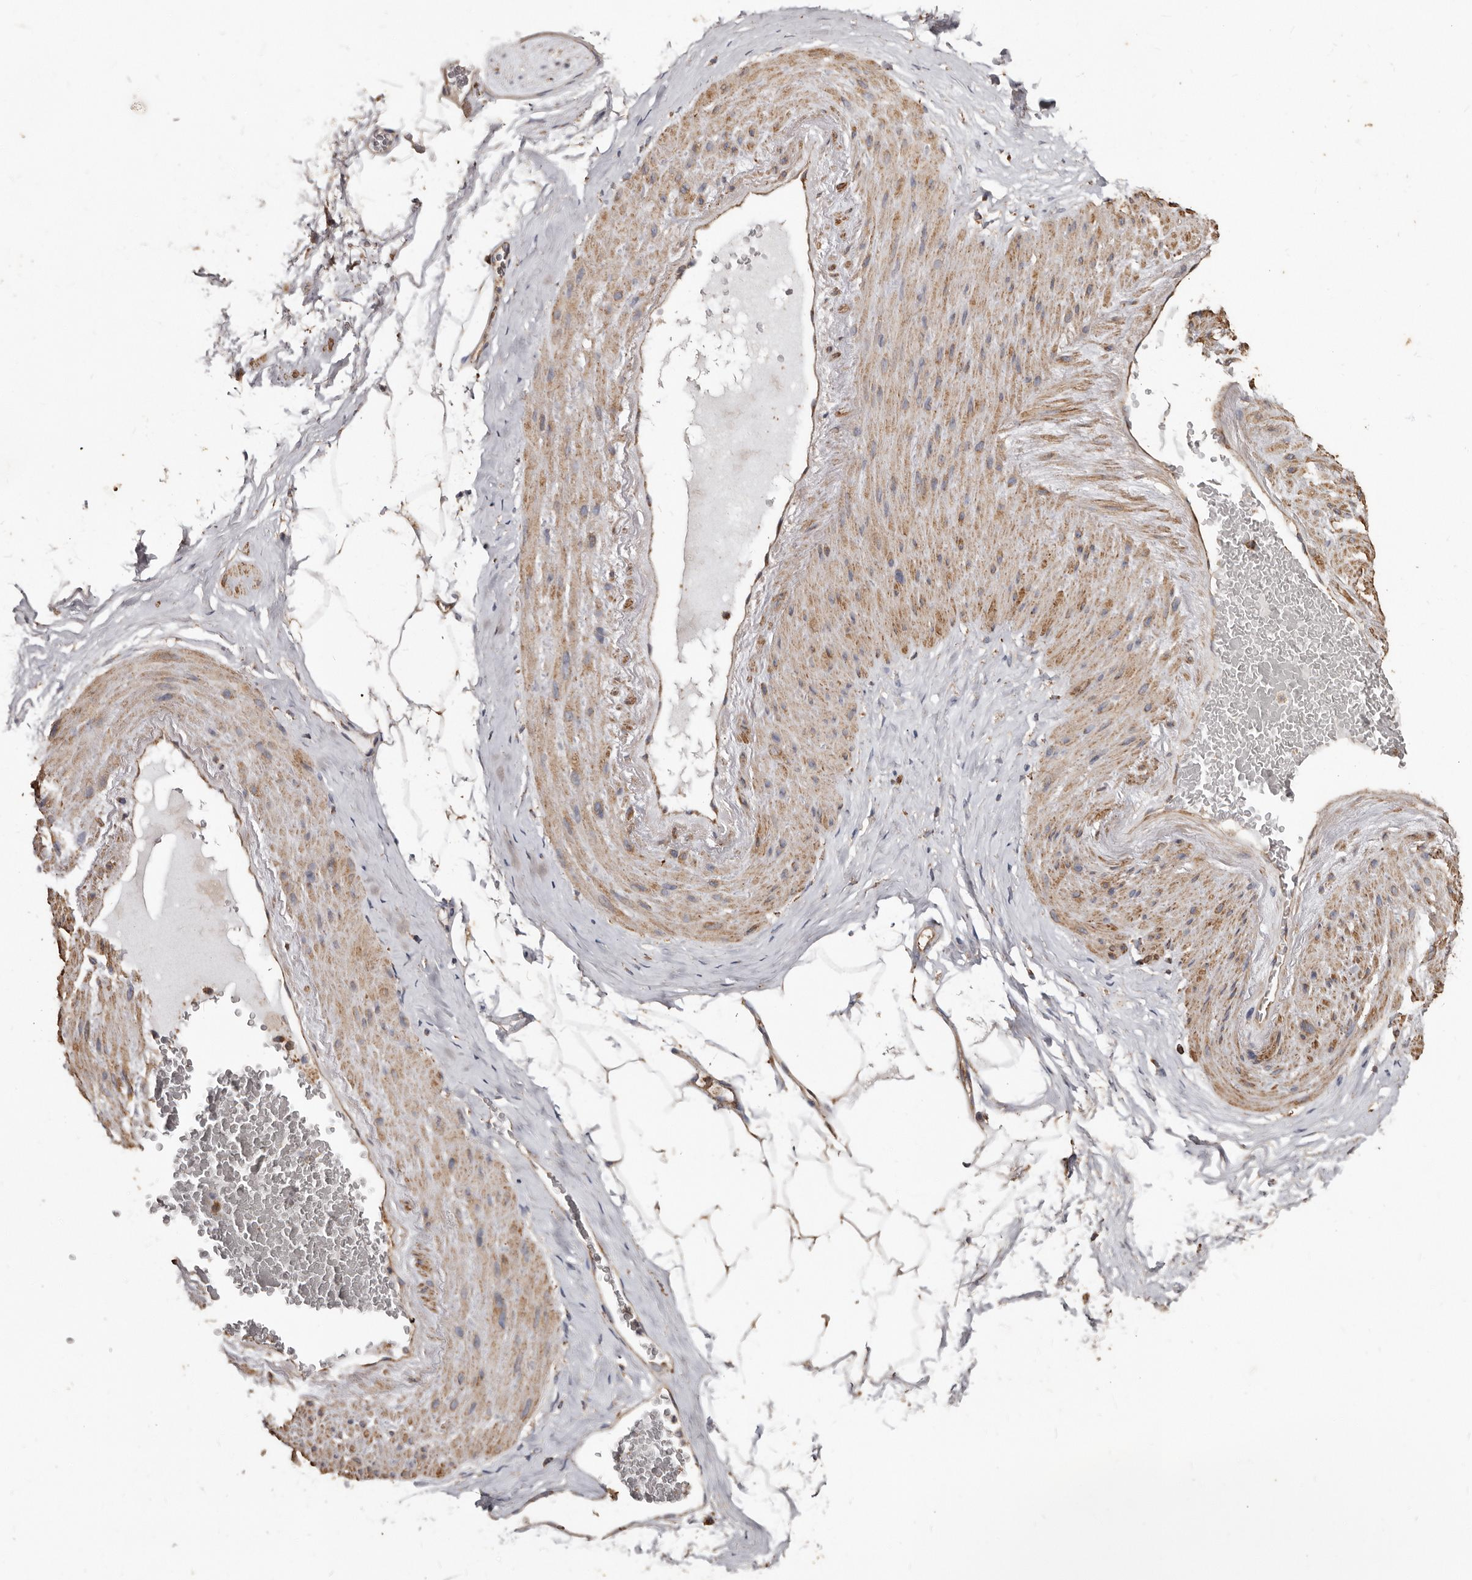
{"staining": {"intensity": "moderate", "quantity": ">75%", "location": "cytoplasmic/membranous"}, "tissue": "adipose tissue", "cell_type": "Adipocytes", "image_type": "normal", "snomed": [{"axis": "morphology", "description": "Normal tissue, NOS"}, {"axis": "morphology", "description": "Adenocarcinoma, Low grade"}, {"axis": "topography", "description": "Prostate"}, {"axis": "topography", "description": "Peripheral nerve tissue"}], "caption": "Immunohistochemistry of benign human adipose tissue reveals medium levels of moderate cytoplasmic/membranous expression in approximately >75% of adipocytes. (DAB (3,3'-diaminobenzidine) = brown stain, brightfield microscopy at high magnification).", "gene": "OSGIN2", "patient": {"sex": "male", "age": 63}}